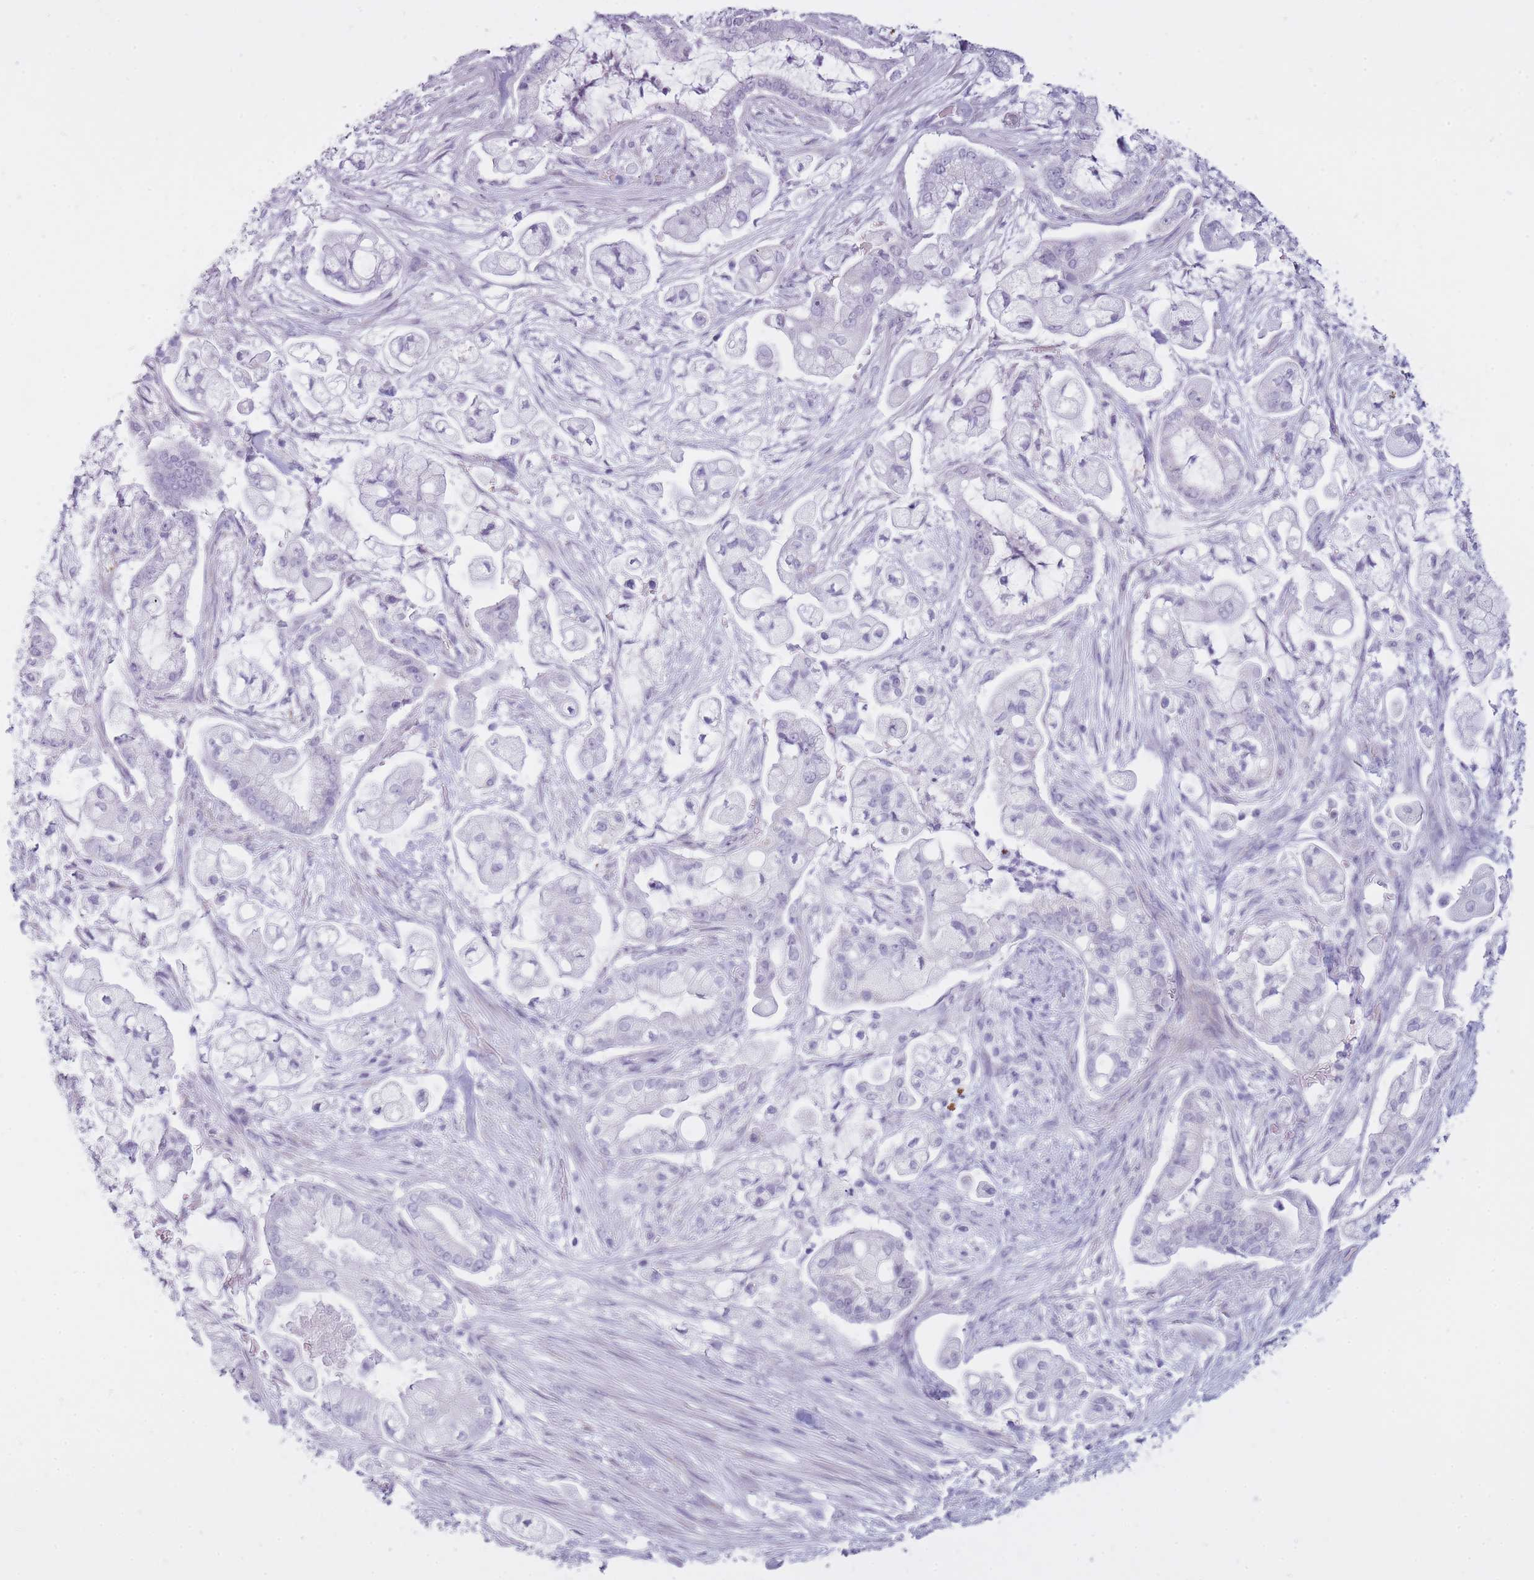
{"staining": {"intensity": "negative", "quantity": "none", "location": "none"}, "tissue": "pancreatic cancer", "cell_type": "Tumor cells", "image_type": "cancer", "snomed": [{"axis": "morphology", "description": "Adenocarcinoma, NOS"}, {"axis": "topography", "description": "Pancreas"}], "caption": "The photomicrograph shows no significant positivity in tumor cells of pancreatic adenocarcinoma.", "gene": "GOLGA6D", "patient": {"sex": "female", "age": 69}}